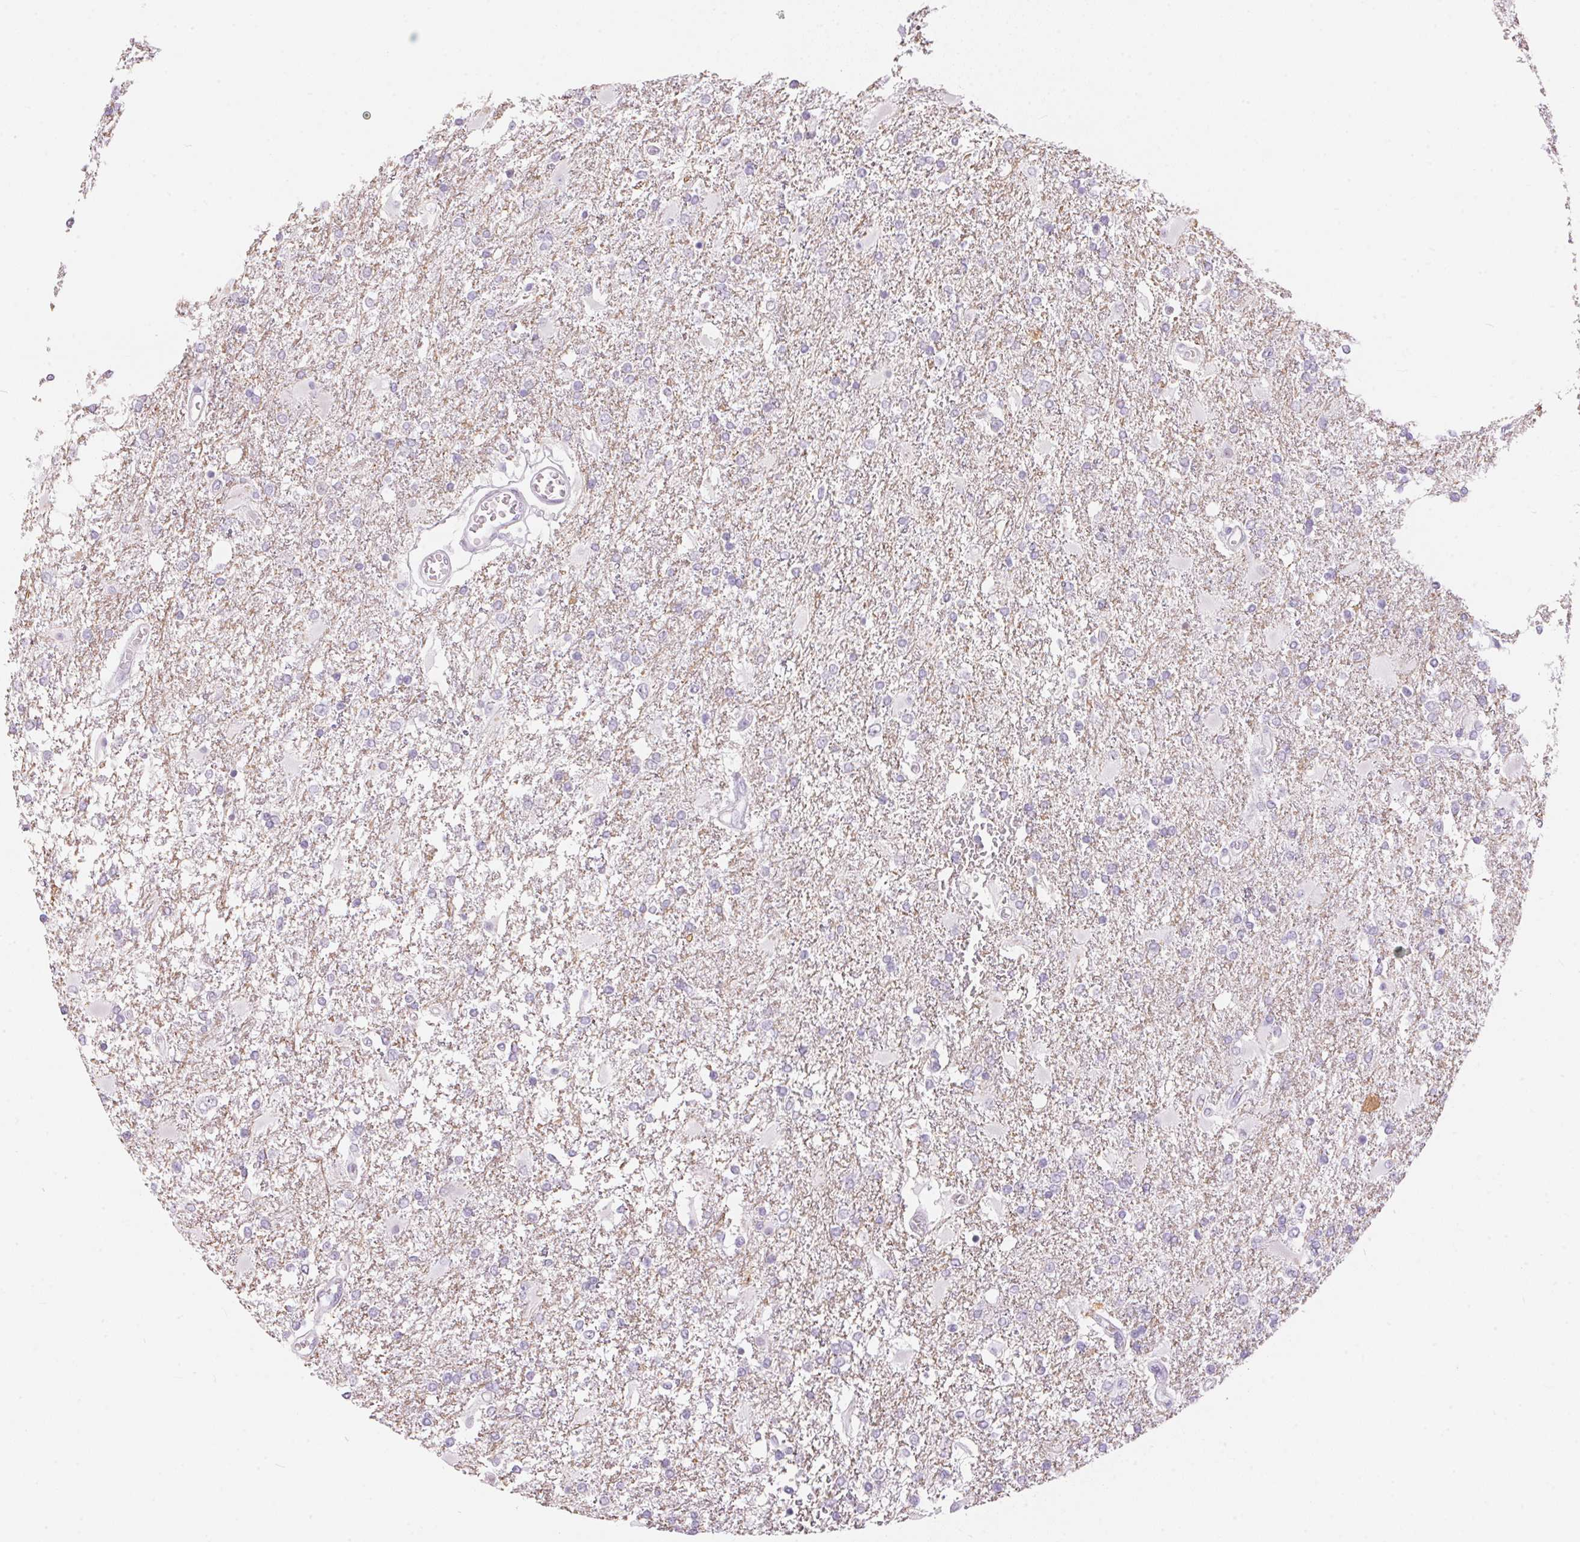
{"staining": {"intensity": "negative", "quantity": "none", "location": "none"}, "tissue": "glioma", "cell_type": "Tumor cells", "image_type": "cancer", "snomed": [{"axis": "morphology", "description": "Glioma, malignant, High grade"}, {"axis": "topography", "description": "Cerebral cortex"}], "caption": "Image shows no protein expression in tumor cells of malignant glioma (high-grade) tissue.", "gene": "CADPS", "patient": {"sex": "male", "age": 79}}